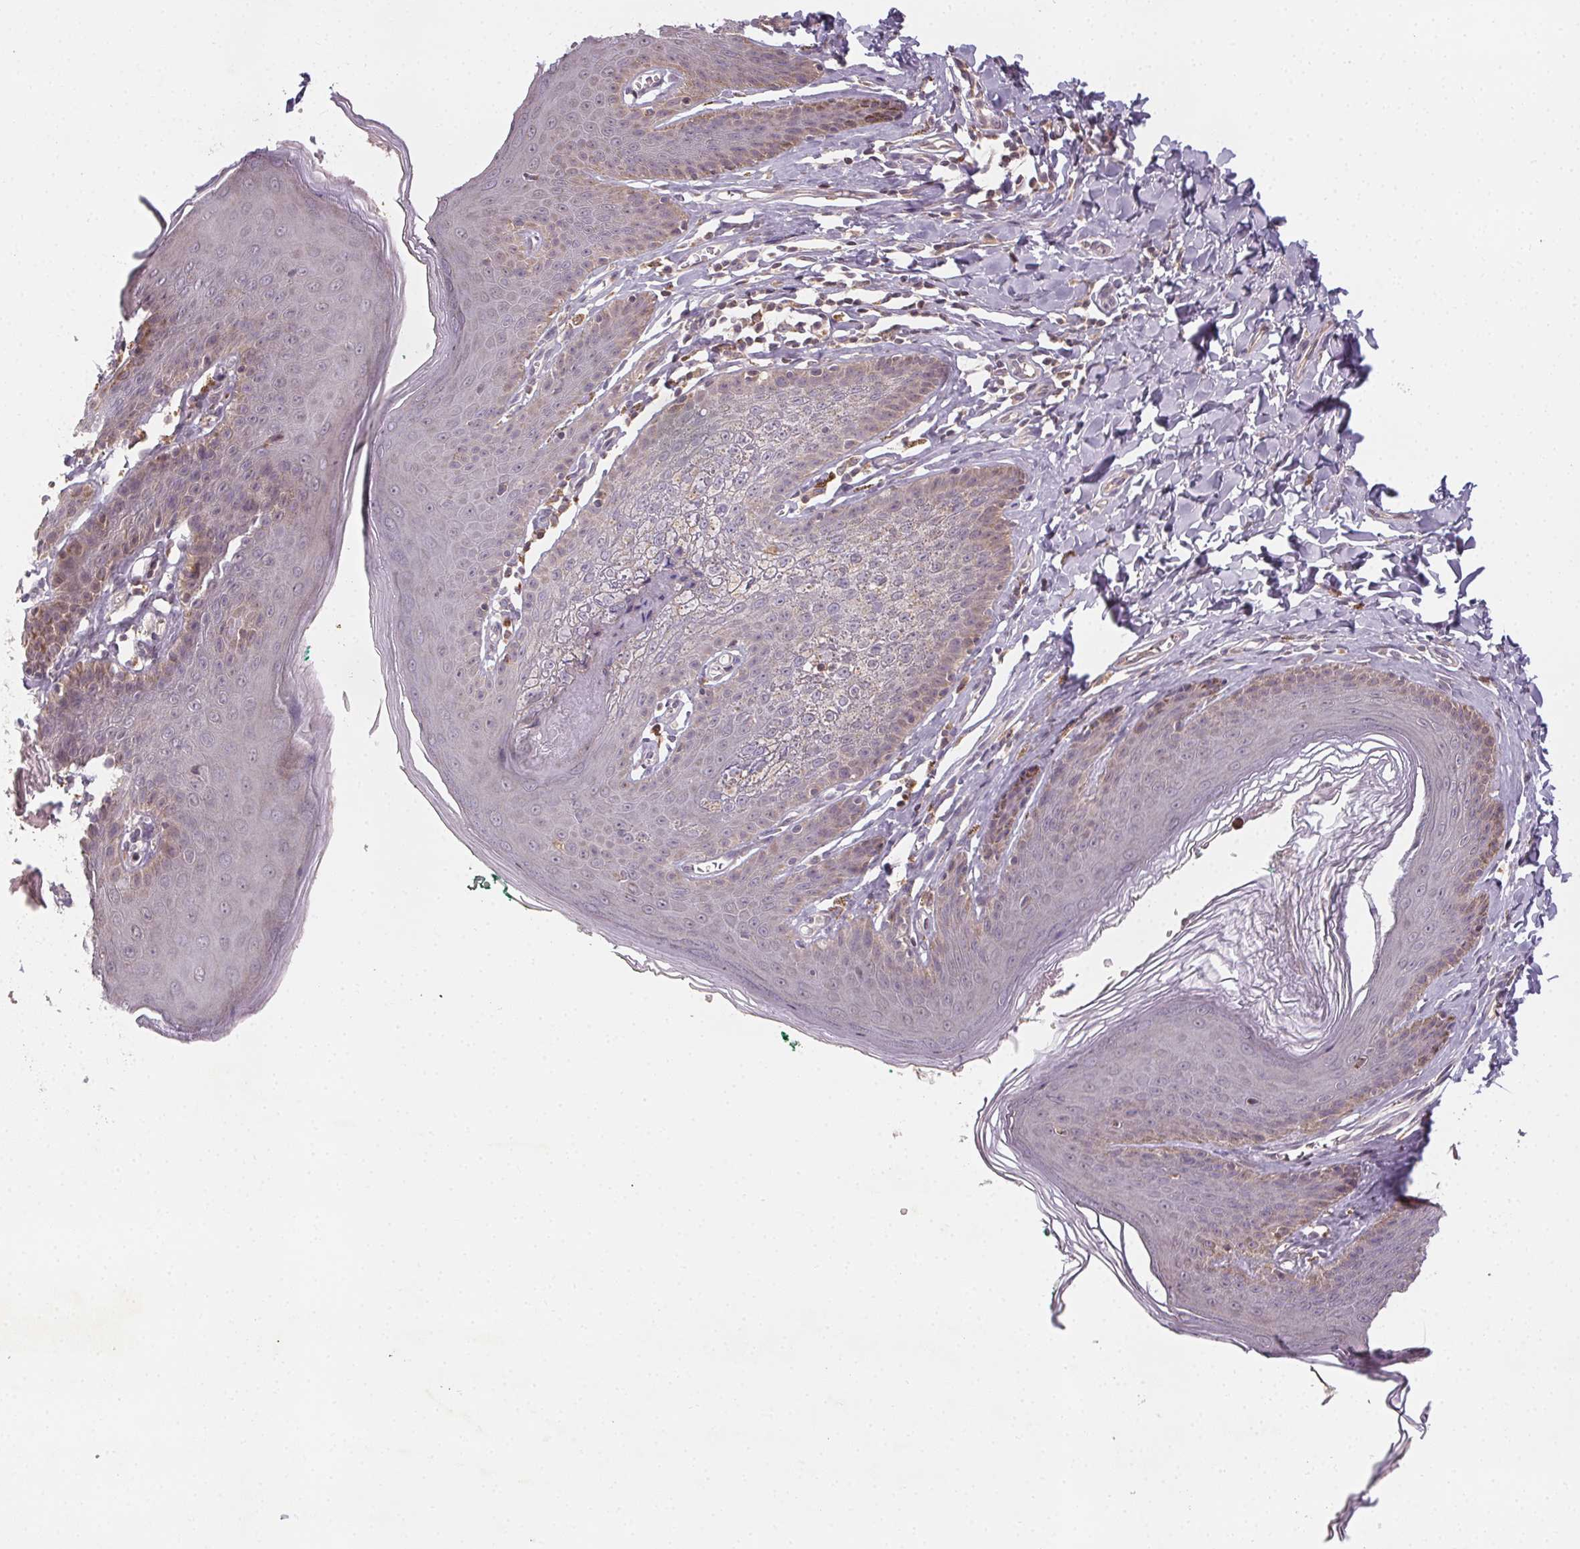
{"staining": {"intensity": "weak", "quantity": "<25%", "location": "cytoplasmic/membranous"}, "tissue": "skin", "cell_type": "Epidermal cells", "image_type": "normal", "snomed": [{"axis": "morphology", "description": "Normal tissue, NOS"}, {"axis": "topography", "description": "Vulva"}, {"axis": "topography", "description": "Peripheral nerve tissue"}], "caption": "Immunohistochemistry image of benign skin: human skin stained with DAB displays no significant protein staining in epidermal cells.", "gene": "NCOA4", "patient": {"sex": "female", "age": 66}}